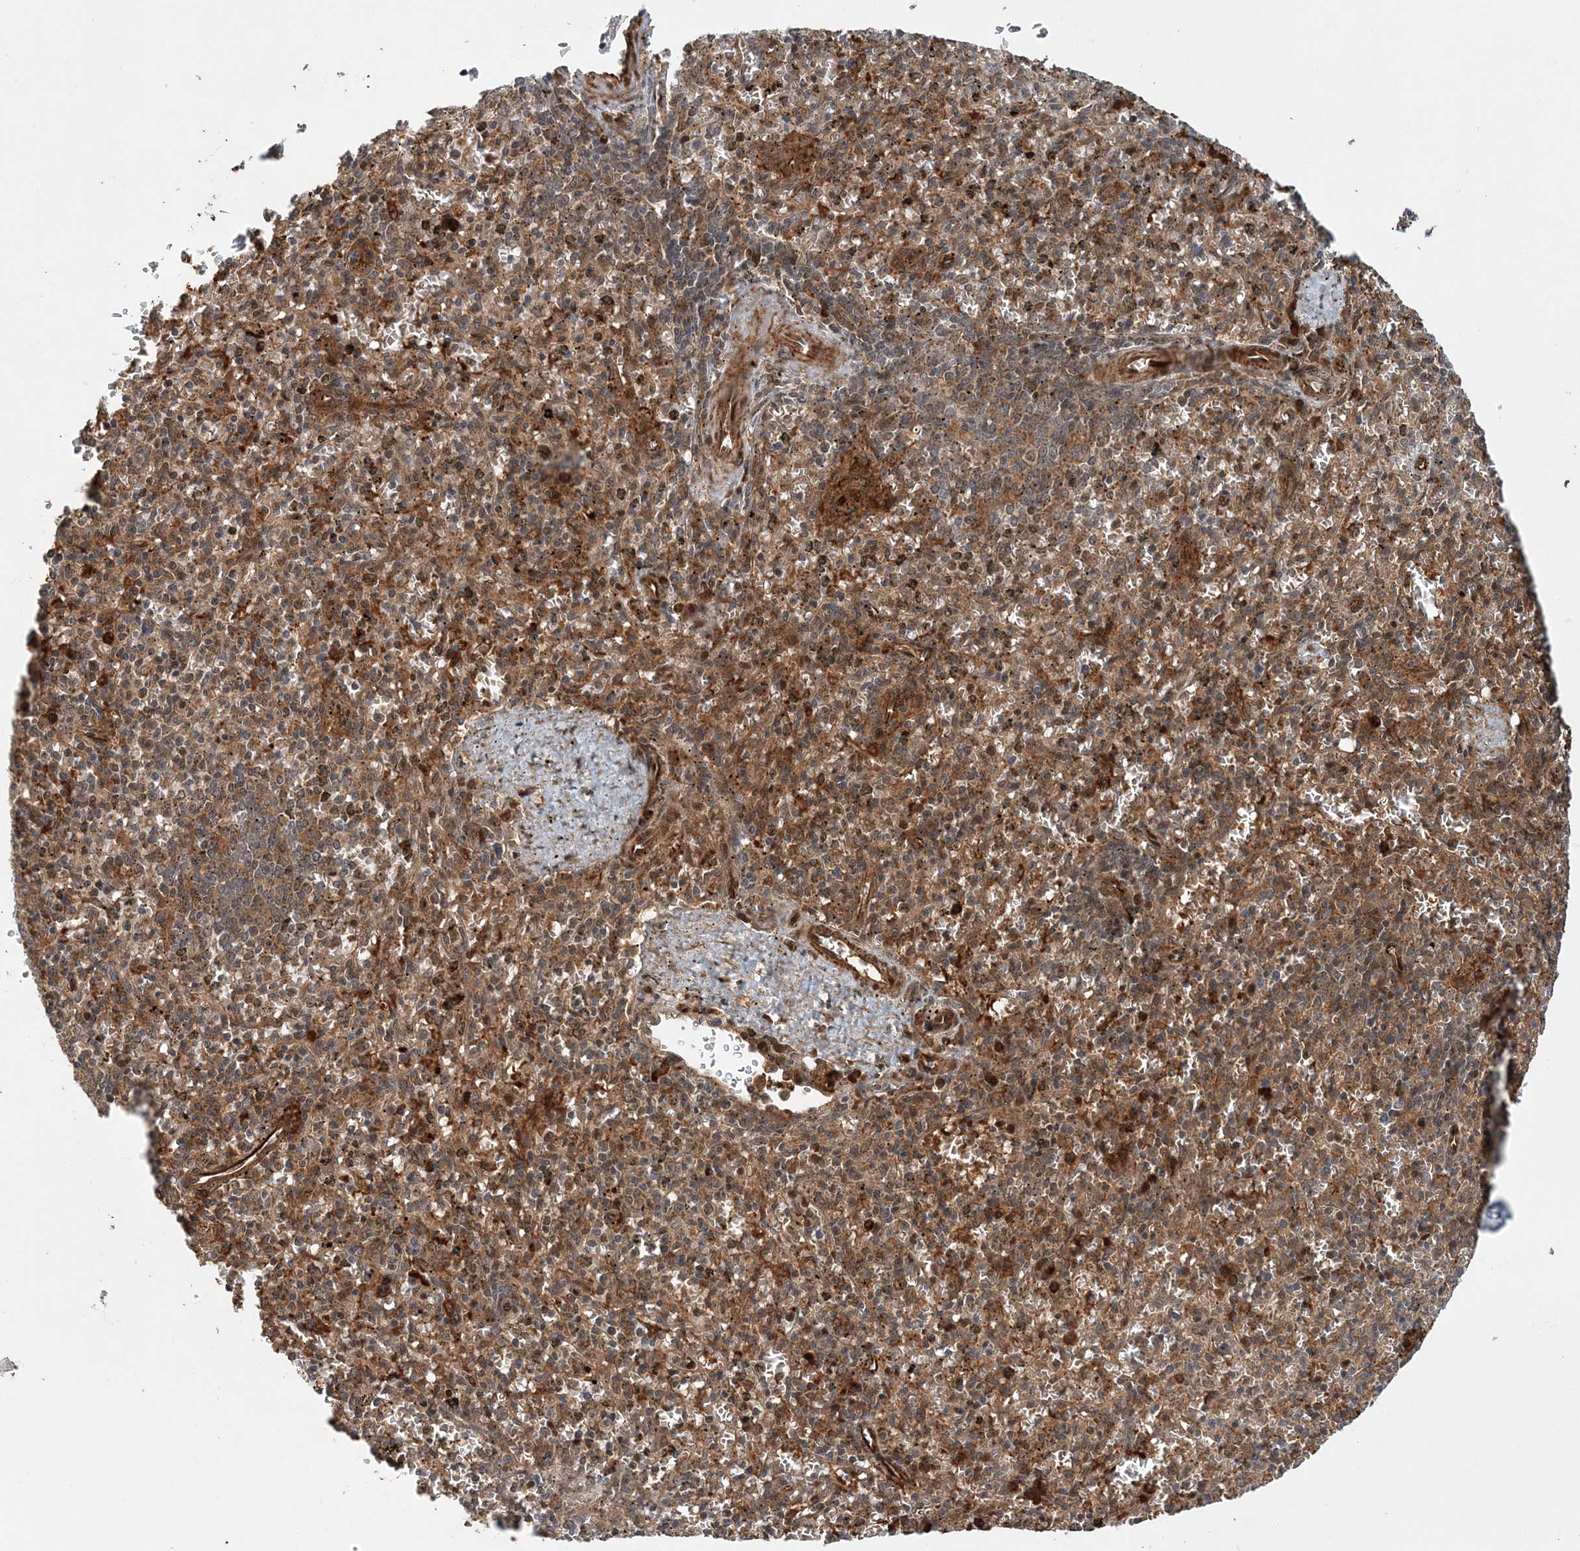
{"staining": {"intensity": "moderate", "quantity": ">75%", "location": "cytoplasmic/membranous"}, "tissue": "spleen", "cell_type": "Cells in red pulp", "image_type": "normal", "snomed": [{"axis": "morphology", "description": "Normal tissue, NOS"}, {"axis": "topography", "description": "Spleen"}], "caption": "Immunohistochemical staining of normal human spleen shows medium levels of moderate cytoplasmic/membranous staining in about >75% of cells in red pulp. The staining was performed using DAB, with brown indicating positive protein expression. Nuclei are stained blue with hematoxylin.", "gene": "UBTD2", "patient": {"sex": "male", "age": 72}}